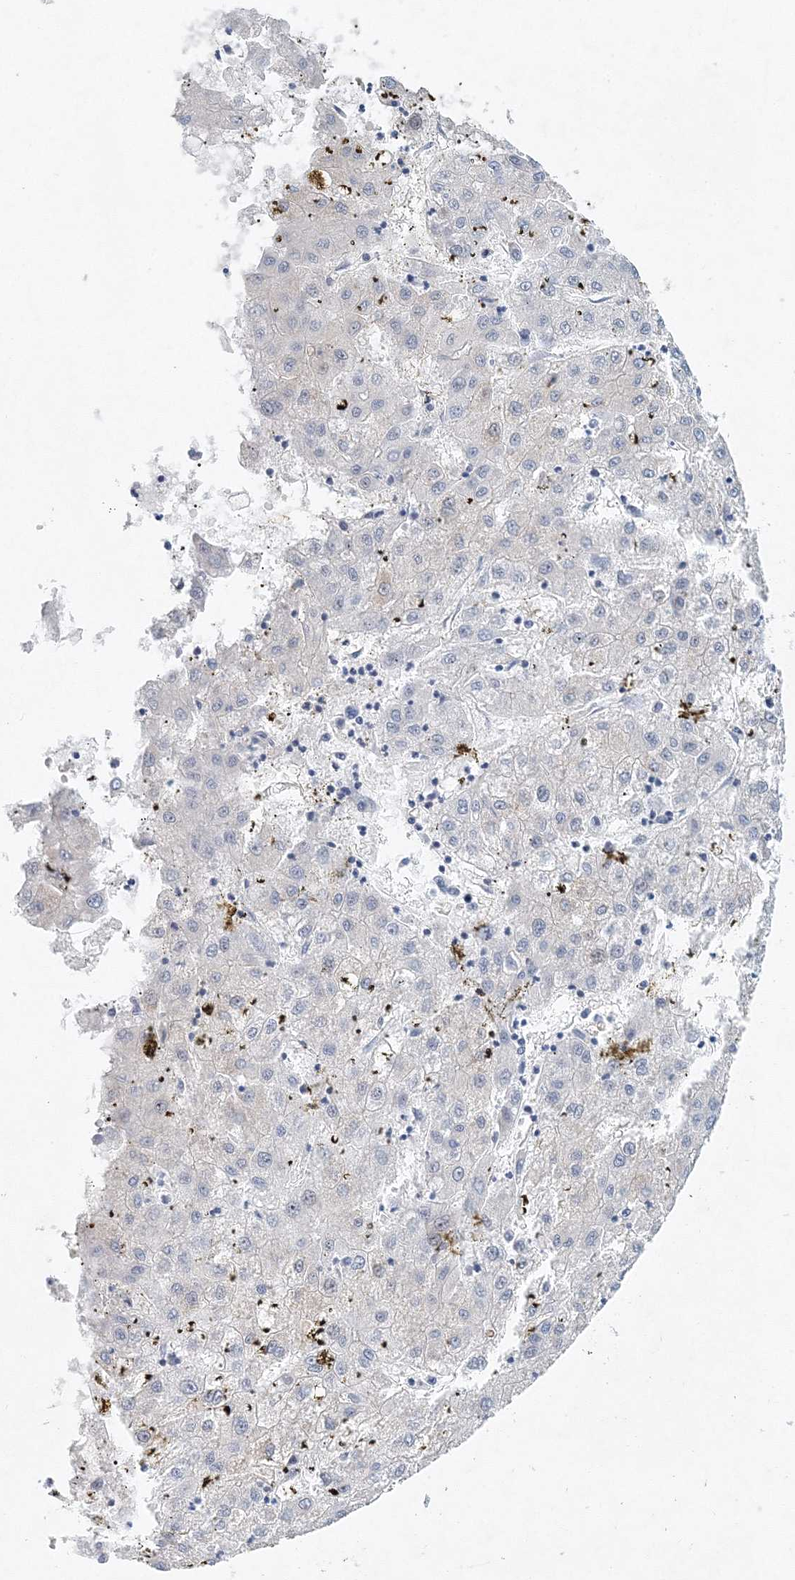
{"staining": {"intensity": "negative", "quantity": "none", "location": "none"}, "tissue": "liver cancer", "cell_type": "Tumor cells", "image_type": "cancer", "snomed": [{"axis": "morphology", "description": "Carcinoma, Hepatocellular, NOS"}, {"axis": "topography", "description": "Liver"}], "caption": "The image demonstrates no significant positivity in tumor cells of hepatocellular carcinoma (liver).", "gene": "UIMC1", "patient": {"sex": "male", "age": 72}}